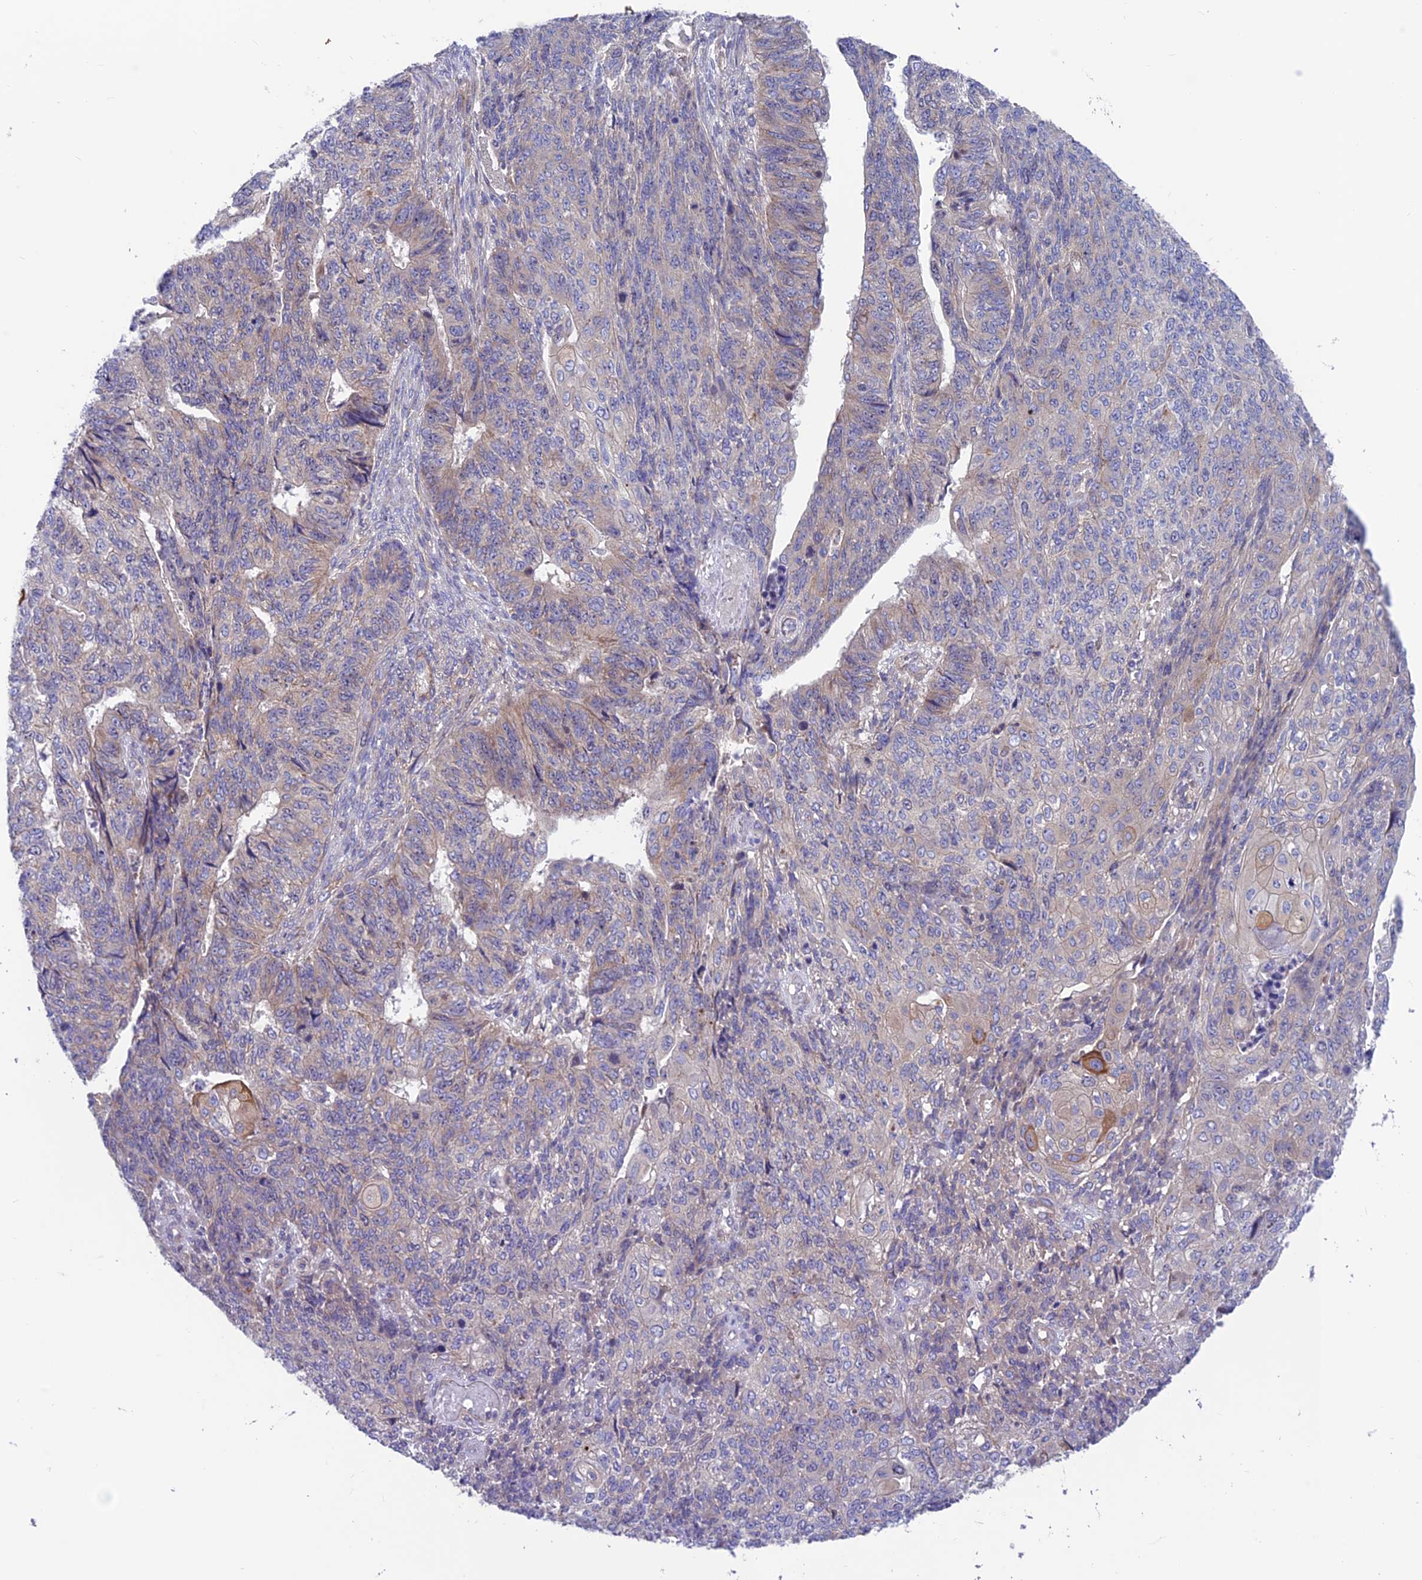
{"staining": {"intensity": "weak", "quantity": "<25%", "location": "cytoplasmic/membranous"}, "tissue": "endometrial cancer", "cell_type": "Tumor cells", "image_type": "cancer", "snomed": [{"axis": "morphology", "description": "Adenocarcinoma, NOS"}, {"axis": "topography", "description": "Endometrium"}], "caption": "There is no significant expression in tumor cells of adenocarcinoma (endometrial).", "gene": "VPS16", "patient": {"sex": "female", "age": 32}}